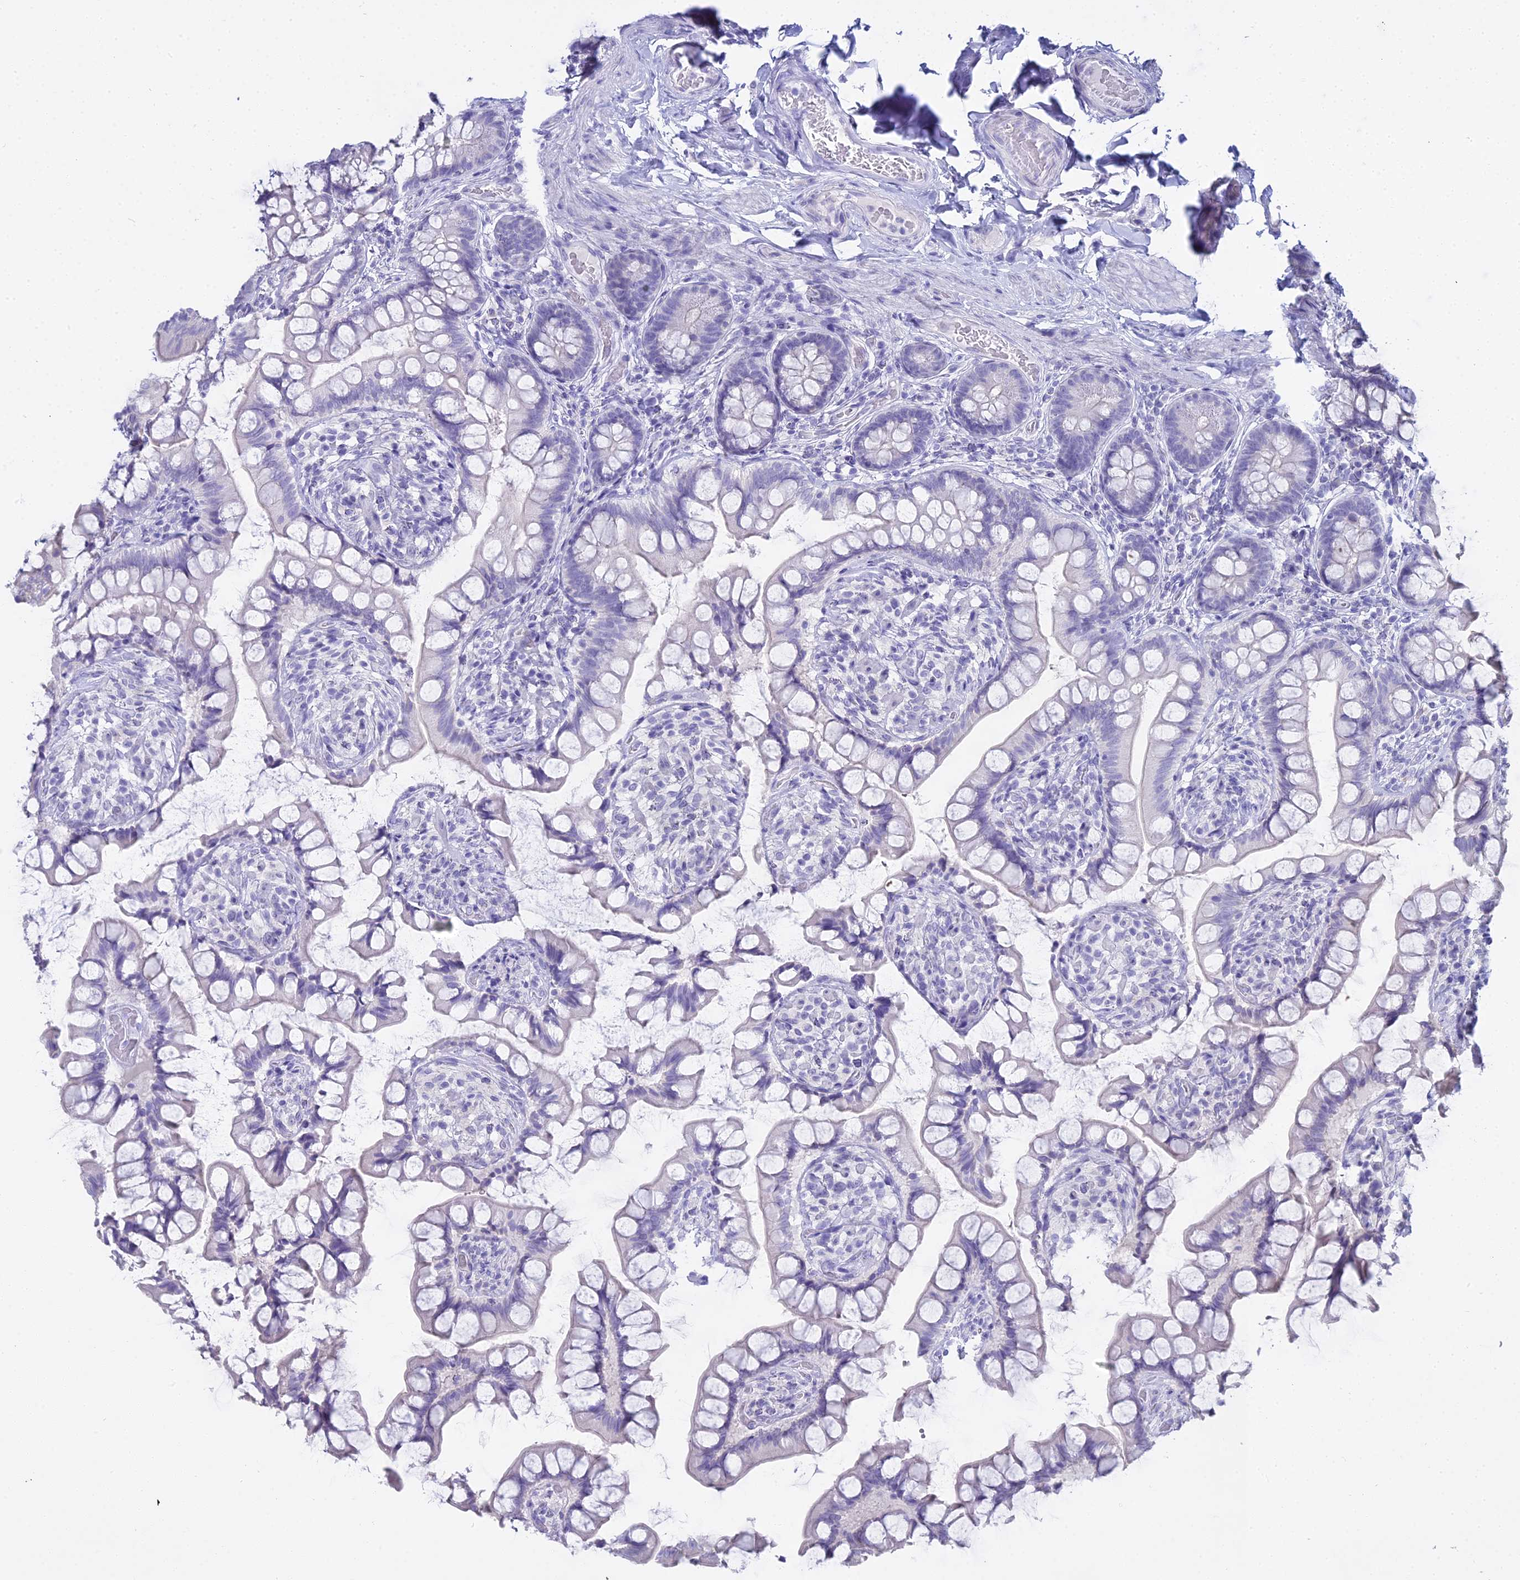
{"staining": {"intensity": "negative", "quantity": "none", "location": "none"}, "tissue": "small intestine", "cell_type": "Glandular cells", "image_type": "normal", "snomed": [{"axis": "morphology", "description": "Normal tissue, NOS"}, {"axis": "topography", "description": "Small intestine"}], "caption": "This is an IHC photomicrograph of normal human small intestine. There is no expression in glandular cells.", "gene": "S100A7", "patient": {"sex": "male", "age": 70}}